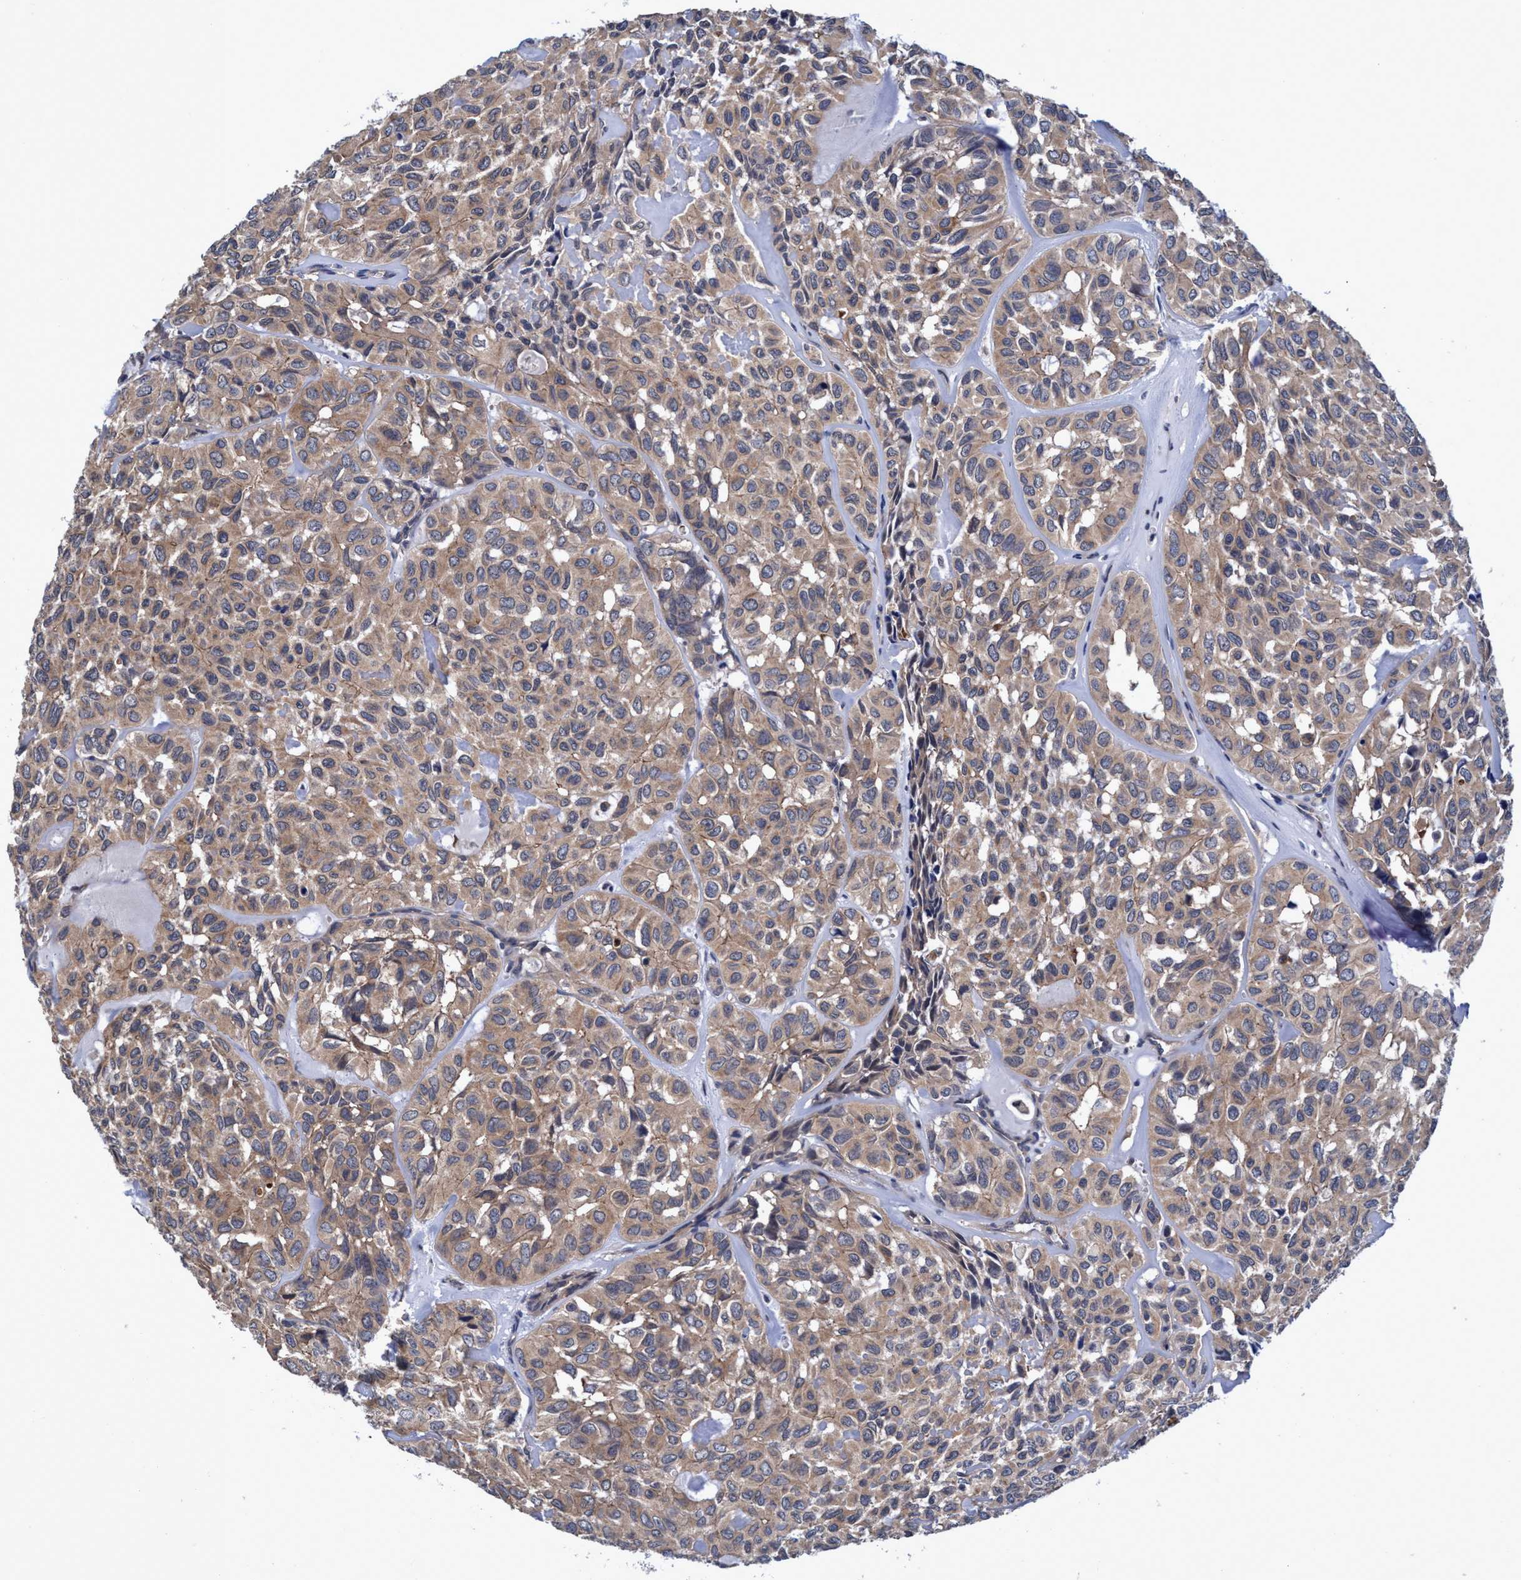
{"staining": {"intensity": "weak", "quantity": ">75%", "location": "cytoplasmic/membranous"}, "tissue": "head and neck cancer", "cell_type": "Tumor cells", "image_type": "cancer", "snomed": [{"axis": "morphology", "description": "Adenocarcinoma, NOS"}, {"axis": "topography", "description": "Salivary gland, NOS"}, {"axis": "topography", "description": "Head-Neck"}], "caption": "High-power microscopy captured an IHC image of head and neck cancer, revealing weak cytoplasmic/membranous staining in approximately >75% of tumor cells.", "gene": "CALCOCO2", "patient": {"sex": "female", "age": 76}}